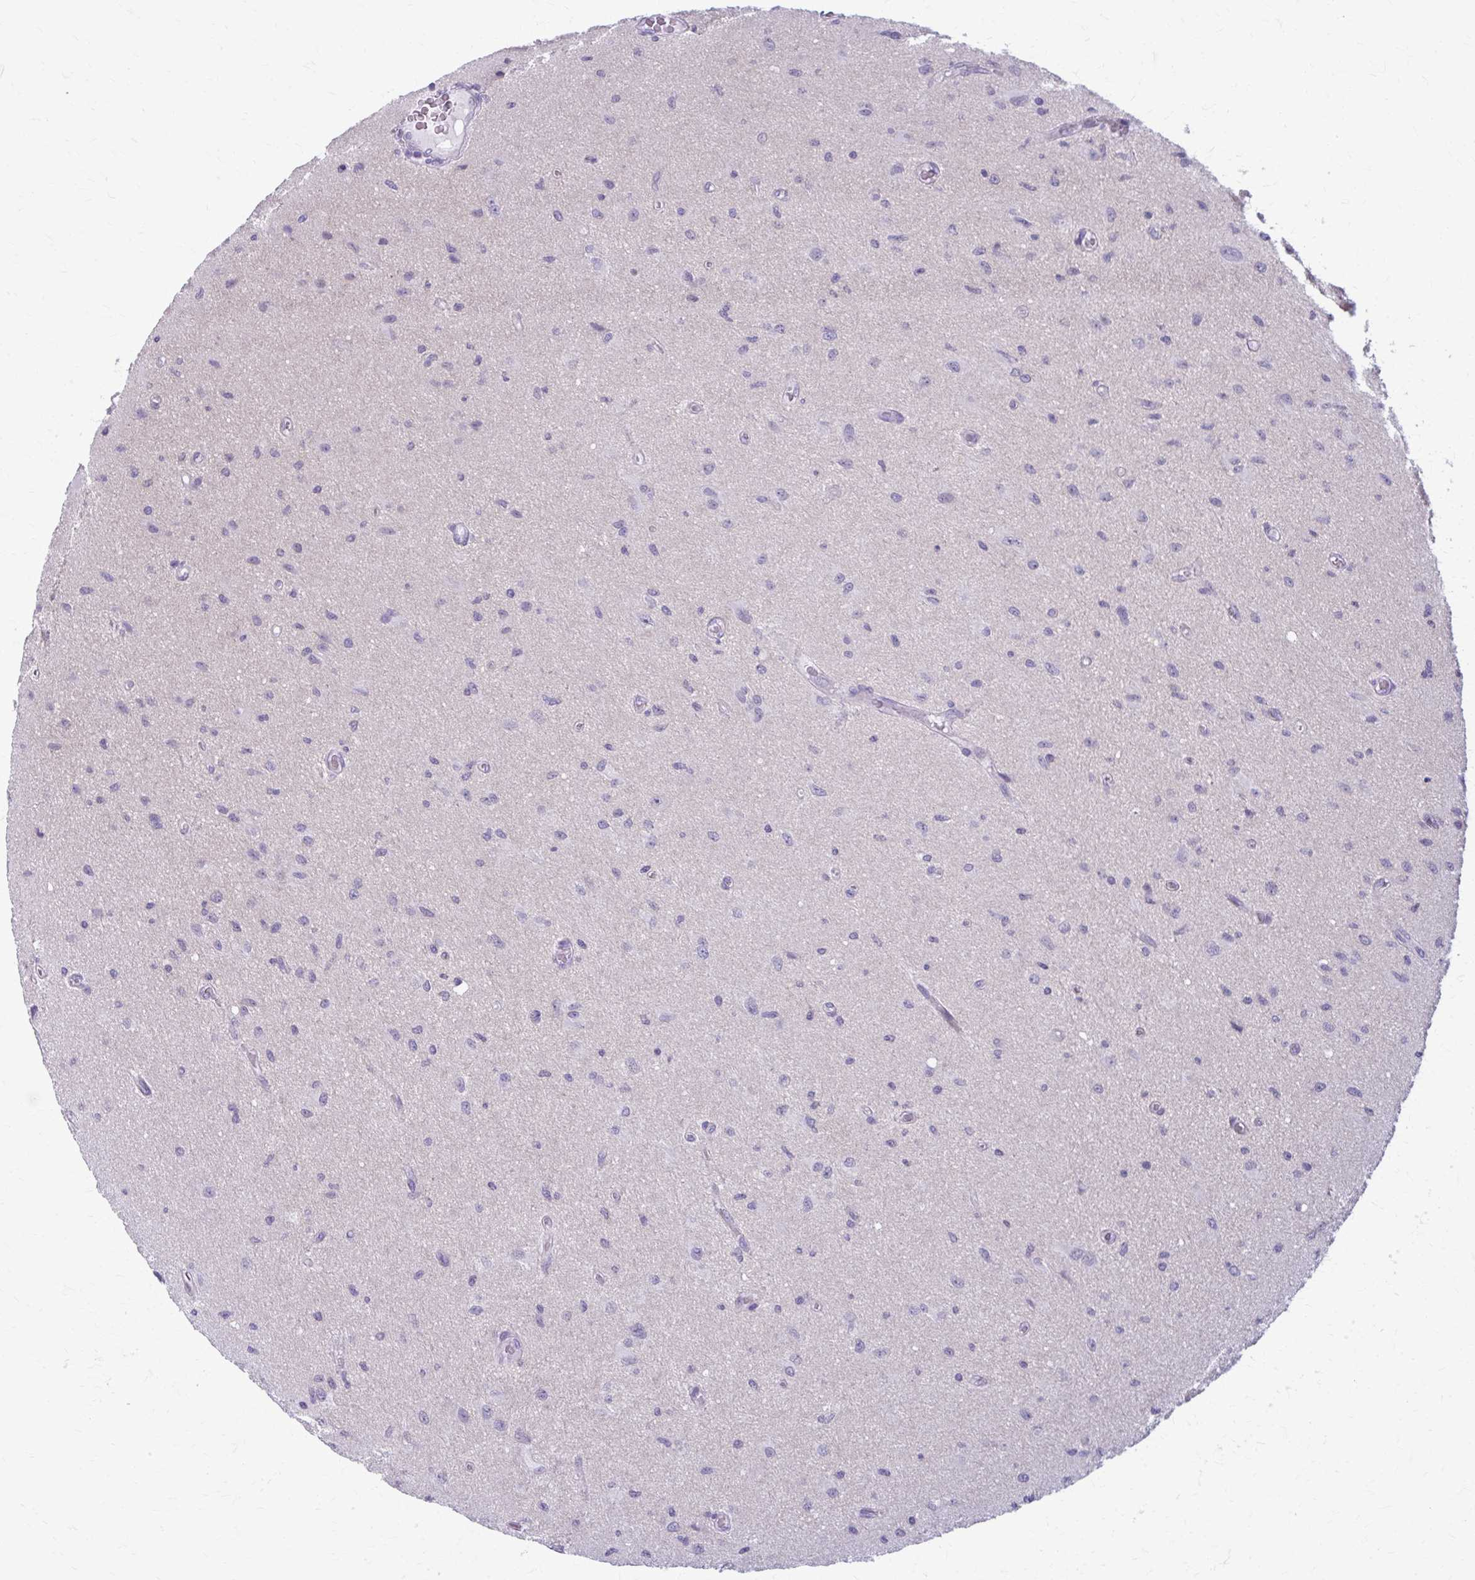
{"staining": {"intensity": "negative", "quantity": "none", "location": "none"}, "tissue": "glioma", "cell_type": "Tumor cells", "image_type": "cancer", "snomed": [{"axis": "morphology", "description": "Glioma, malignant, High grade"}, {"axis": "topography", "description": "Brain"}], "caption": "An image of human high-grade glioma (malignant) is negative for staining in tumor cells. (DAB immunohistochemistry (IHC), high magnification).", "gene": "CD38", "patient": {"sex": "male", "age": 67}}